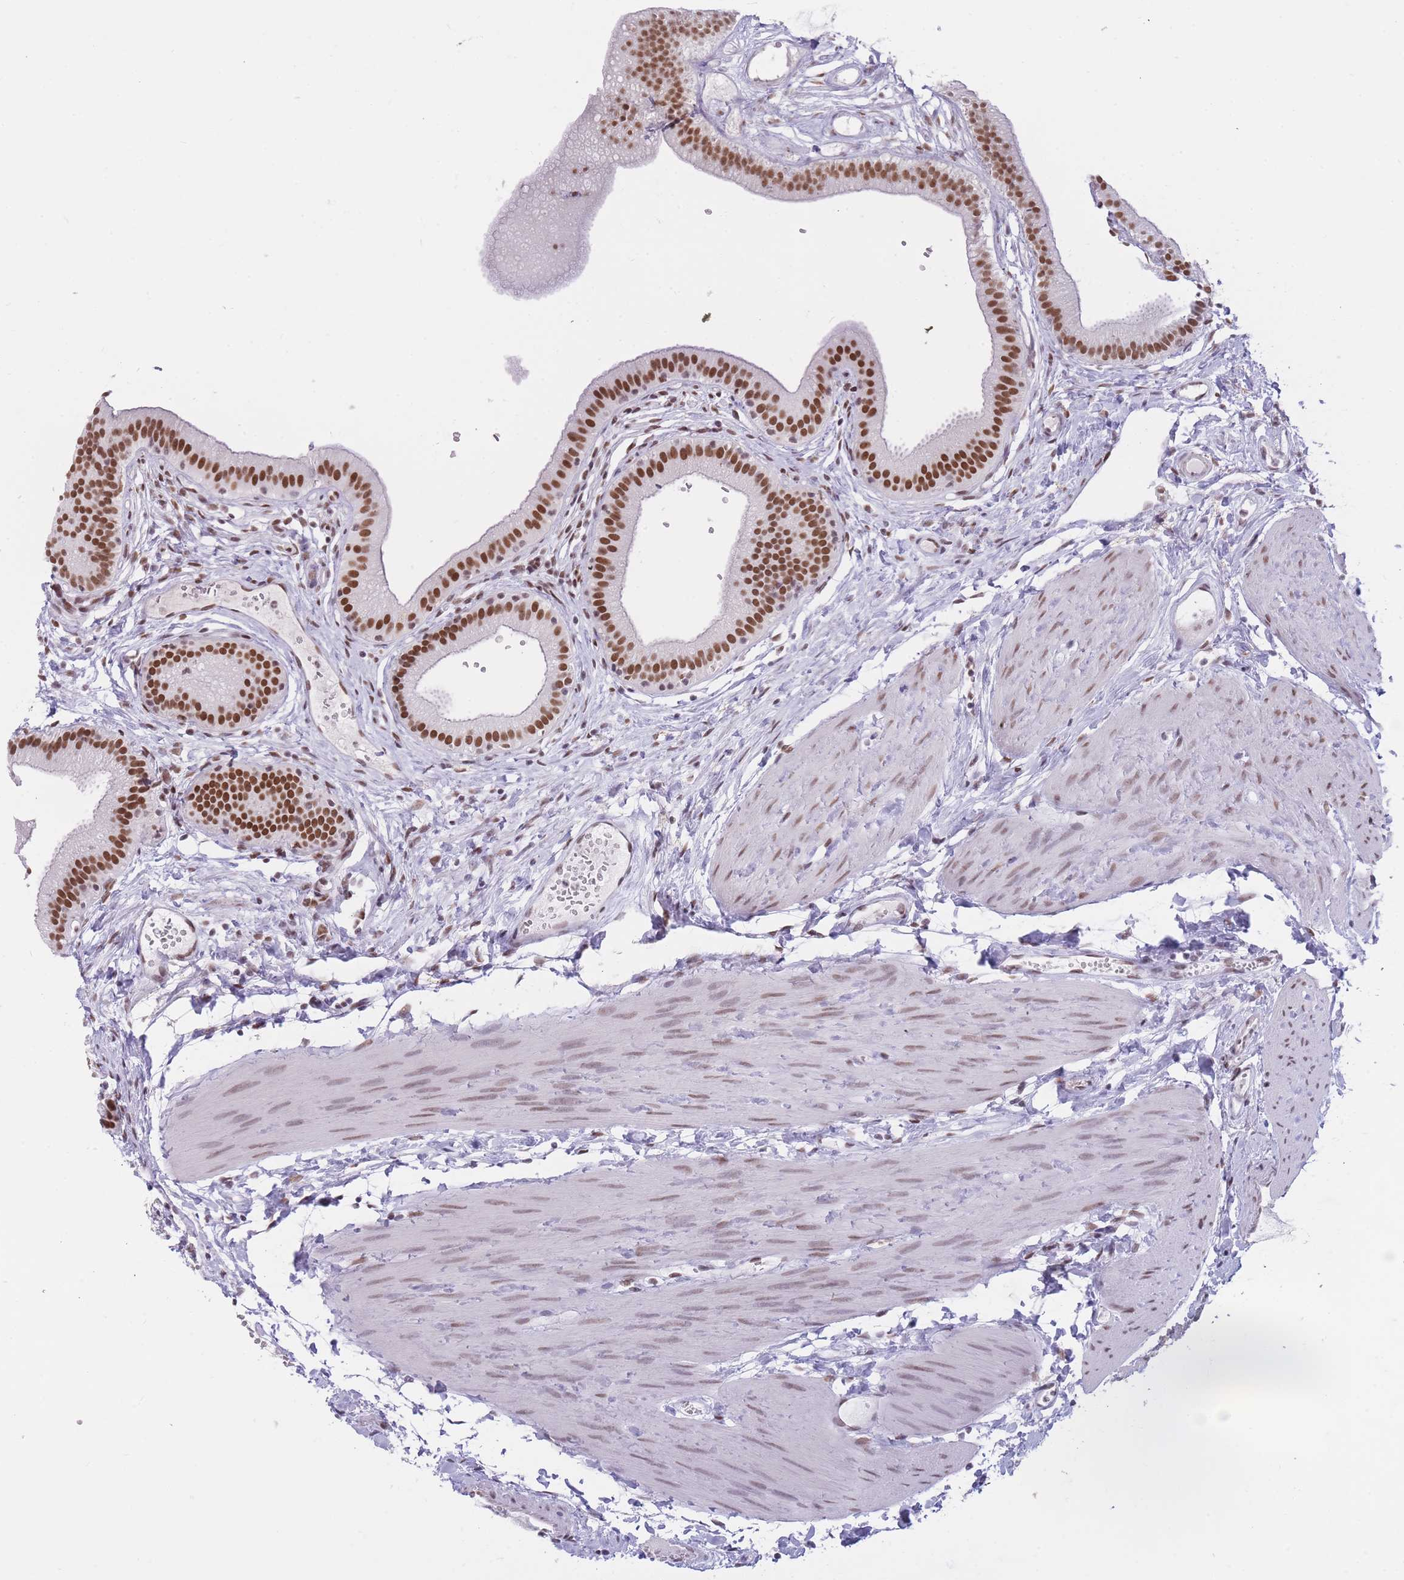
{"staining": {"intensity": "strong", "quantity": ">75%", "location": "nuclear"}, "tissue": "gallbladder", "cell_type": "Glandular cells", "image_type": "normal", "snomed": [{"axis": "morphology", "description": "Normal tissue, NOS"}, {"axis": "topography", "description": "Gallbladder"}], "caption": "Normal gallbladder reveals strong nuclear positivity in approximately >75% of glandular cells The protein of interest is shown in brown color, while the nuclei are stained blue..", "gene": "HNRNPUL1", "patient": {"sex": "female", "age": 54}}